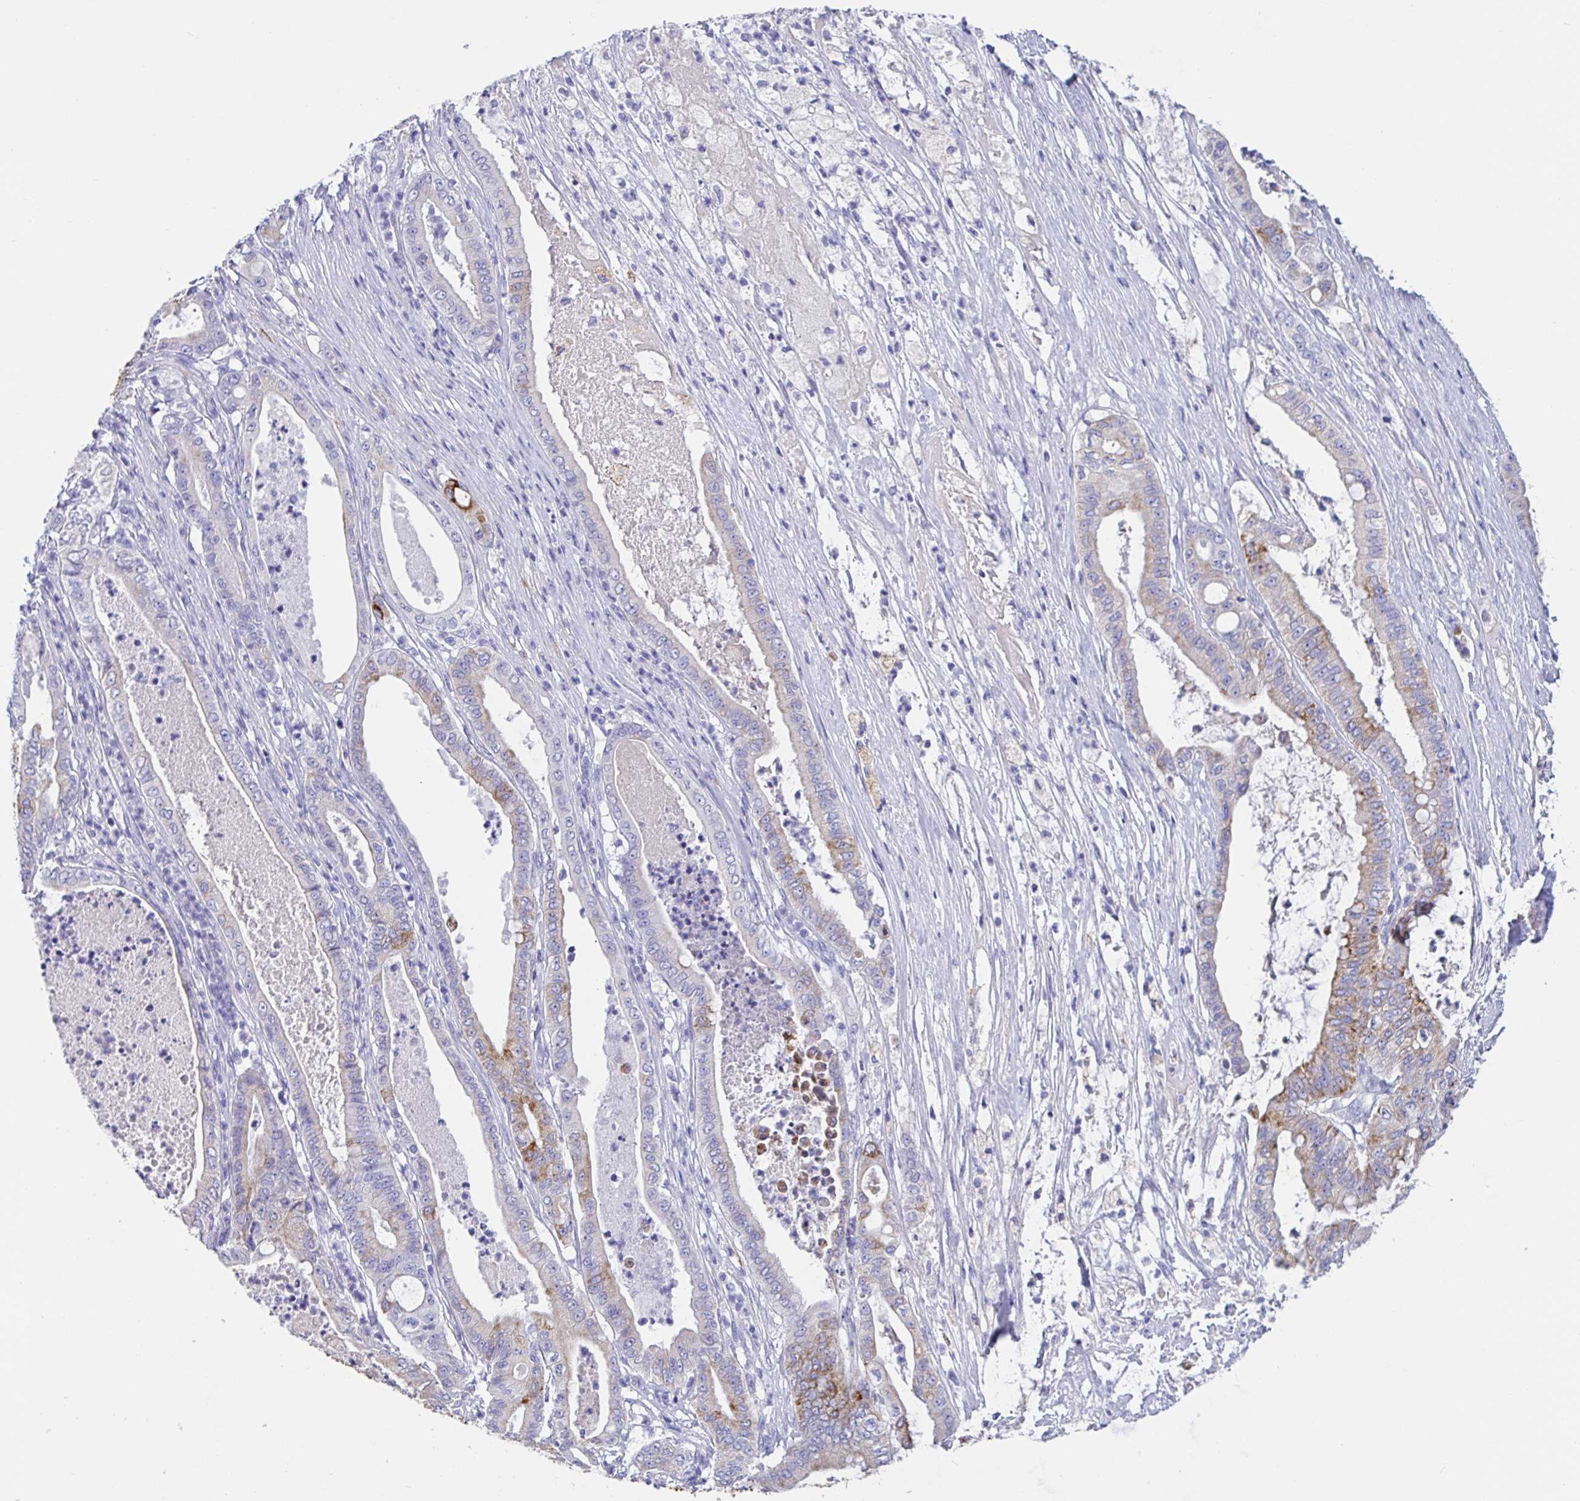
{"staining": {"intensity": "moderate", "quantity": "25%-75%", "location": "cytoplasmic/membranous"}, "tissue": "pancreatic cancer", "cell_type": "Tumor cells", "image_type": "cancer", "snomed": [{"axis": "morphology", "description": "Adenocarcinoma, NOS"}, {"axis": "topography", "description": "Pancreas"}], "caption": "About 25%-75% of tumor cells in pancreatic adenocarcinoma demonstrate moderate cytoplasmic/membranous protein staining as visualized by brown immunohistochemical staining.", "gene": "MAOA", "patient": {"sex": "male", "age": 71}}